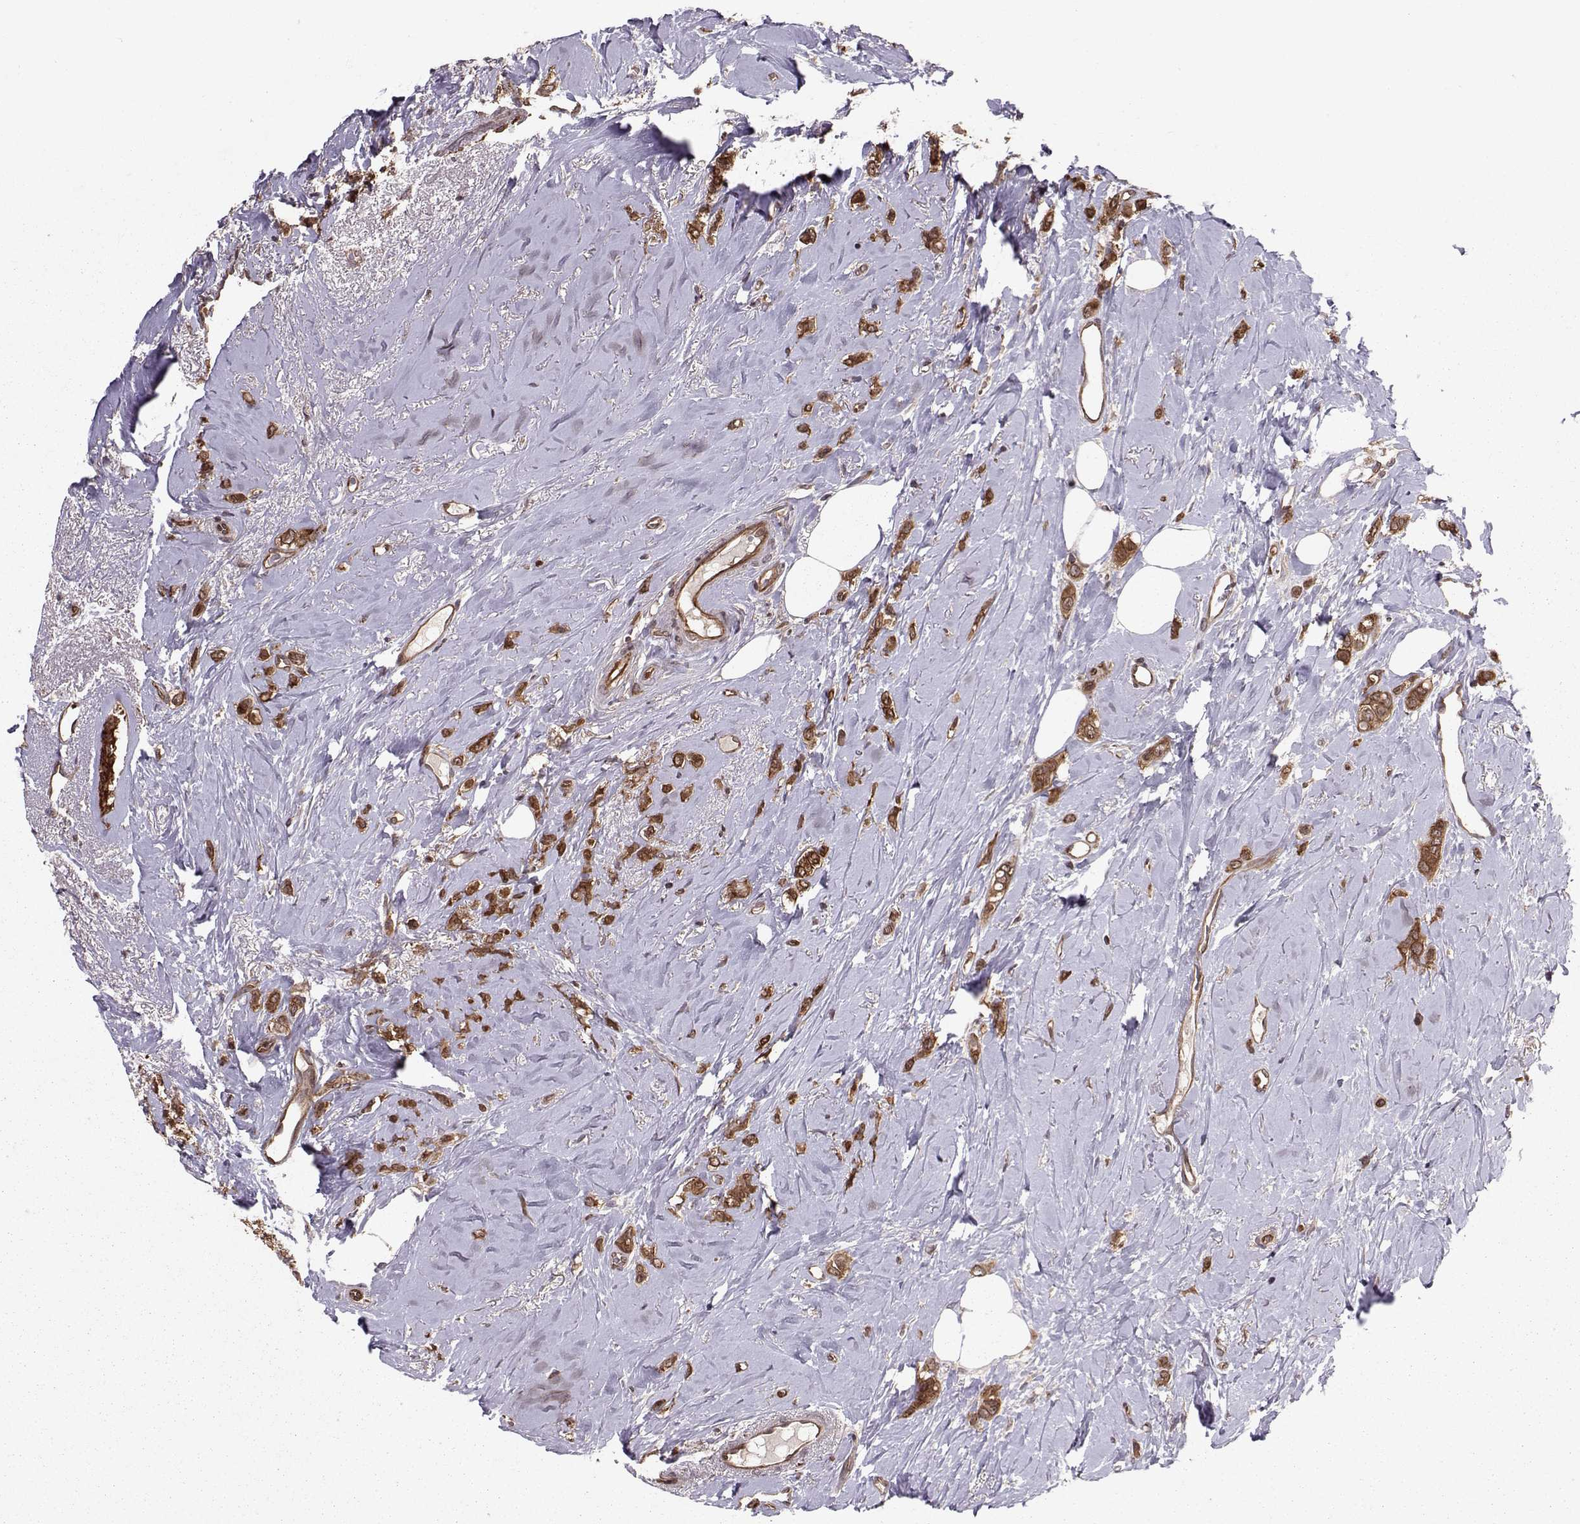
{"staining": {"intensity": "strong", "quantity": ">75%", "location": "cytoplasmic/membranous"}, "tissue": "breast cancer", "cell_type": "Tumor cells", "image_type": "cancer", "snomed": [{"axis": "morphology", "description": "Lobular carcinoma"}, {"axis": "topography", "description": "Breast"}], "caption": "A brown stain shows strong cytoplasmic/membranous expression of a protein in breast cancer (lobular carcinoma) tumor cells. The staining is performed using DAB (3,3'-diaminobenzidine) brown chromogen to label protein expression. The nuclei are counter-stained blue using hematoxylin.", "gene": "PPP2R2A", "patient": {"sex": "female", "age": 66}}